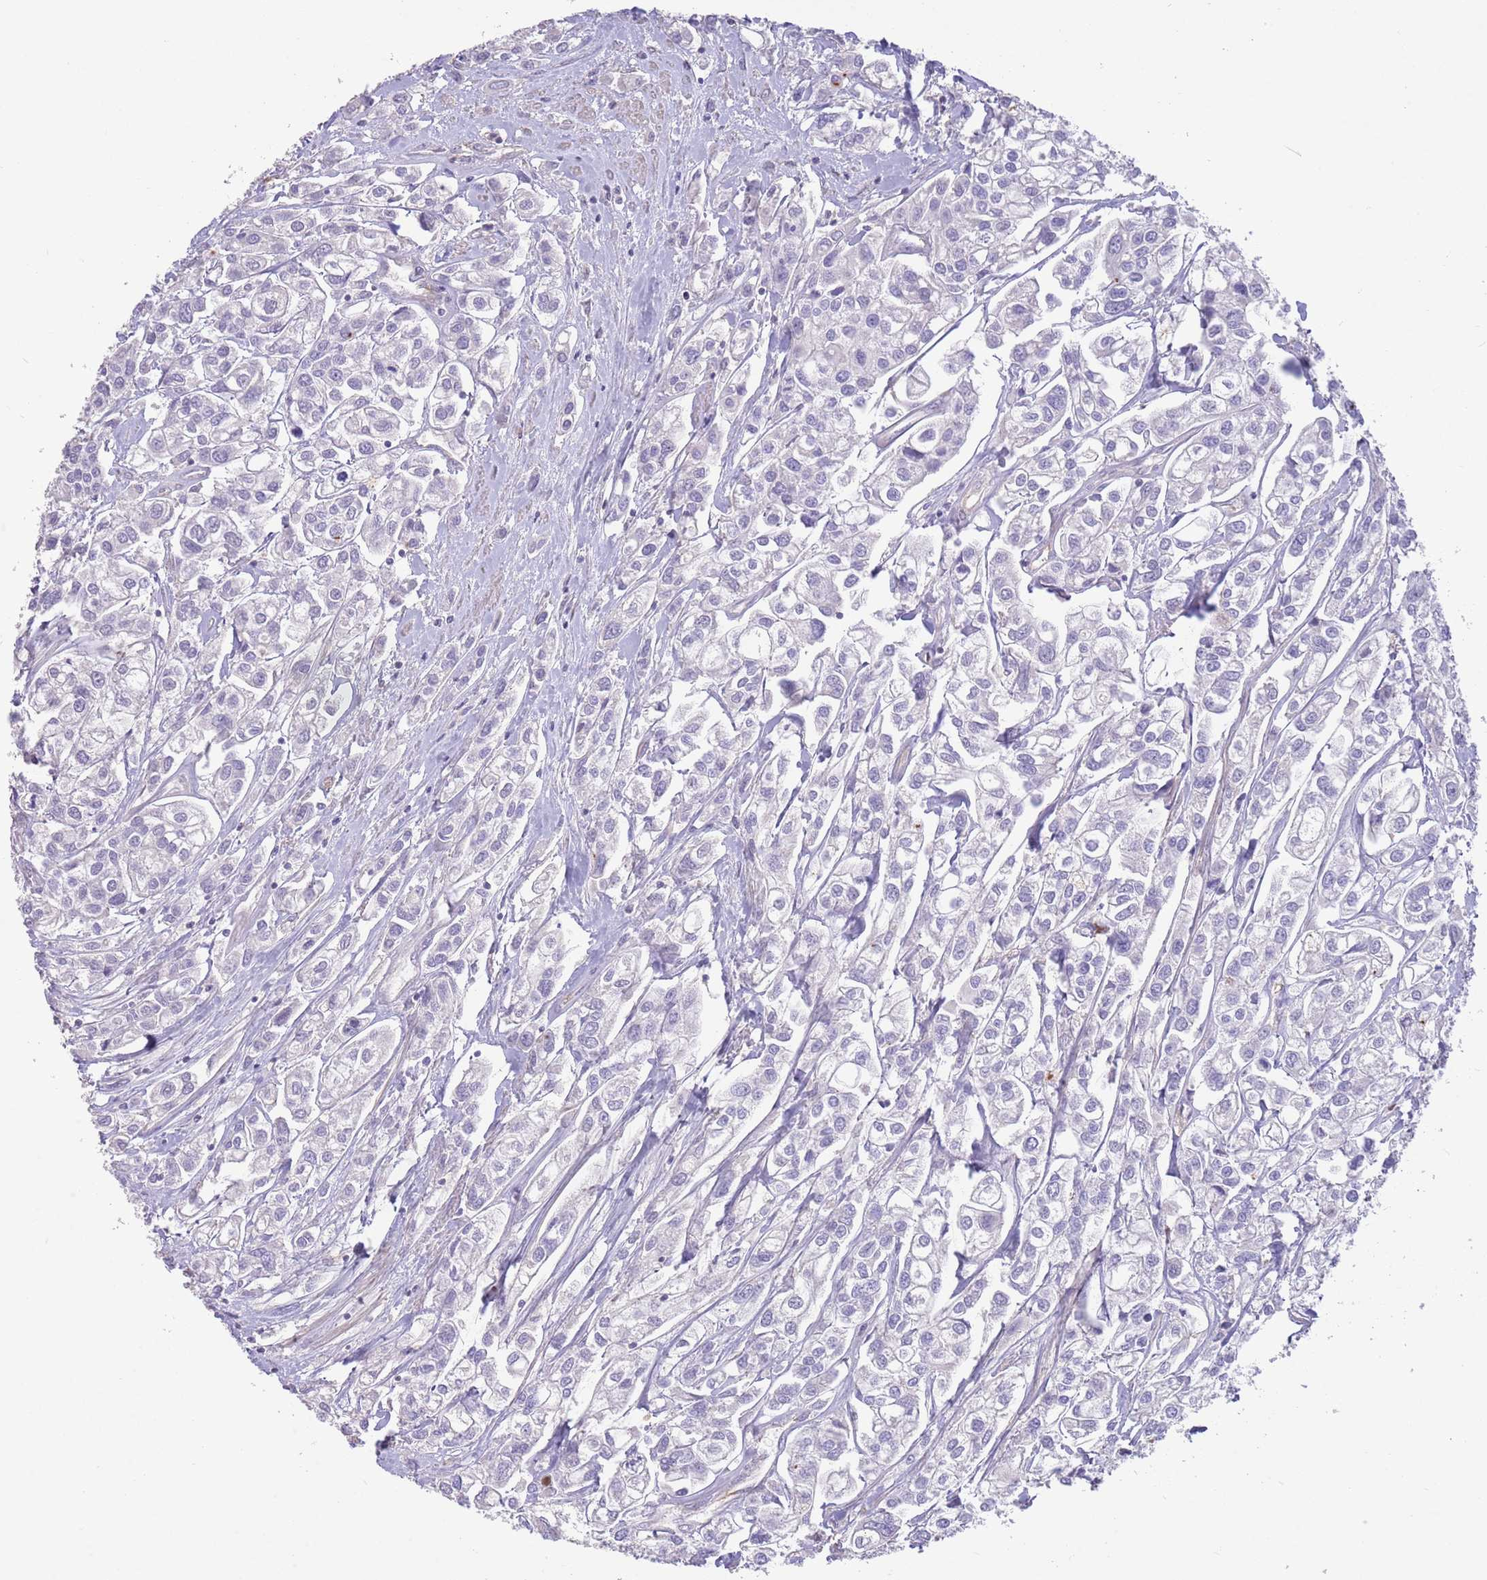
{"staining": {"intensity": "negative", "quantity": "none", "location": "none"}, "tissue": "urothelial cancer", "cell_type": "Tumor cells", "image_type": "cancer", "snomed": [{"axis": "morphology", "description": "Urothelial carcinoma, High grade"}, {"axis": "topography", "description": "Urinary bladder"}], "caption": "IHC photomicrograph of urothelial carcinoma (high-grade) stained for a protein (brown), which displays no expression in tumor cells.", "gene": "SFTPA1", "patient": {"sex": "male", "age": 67}}